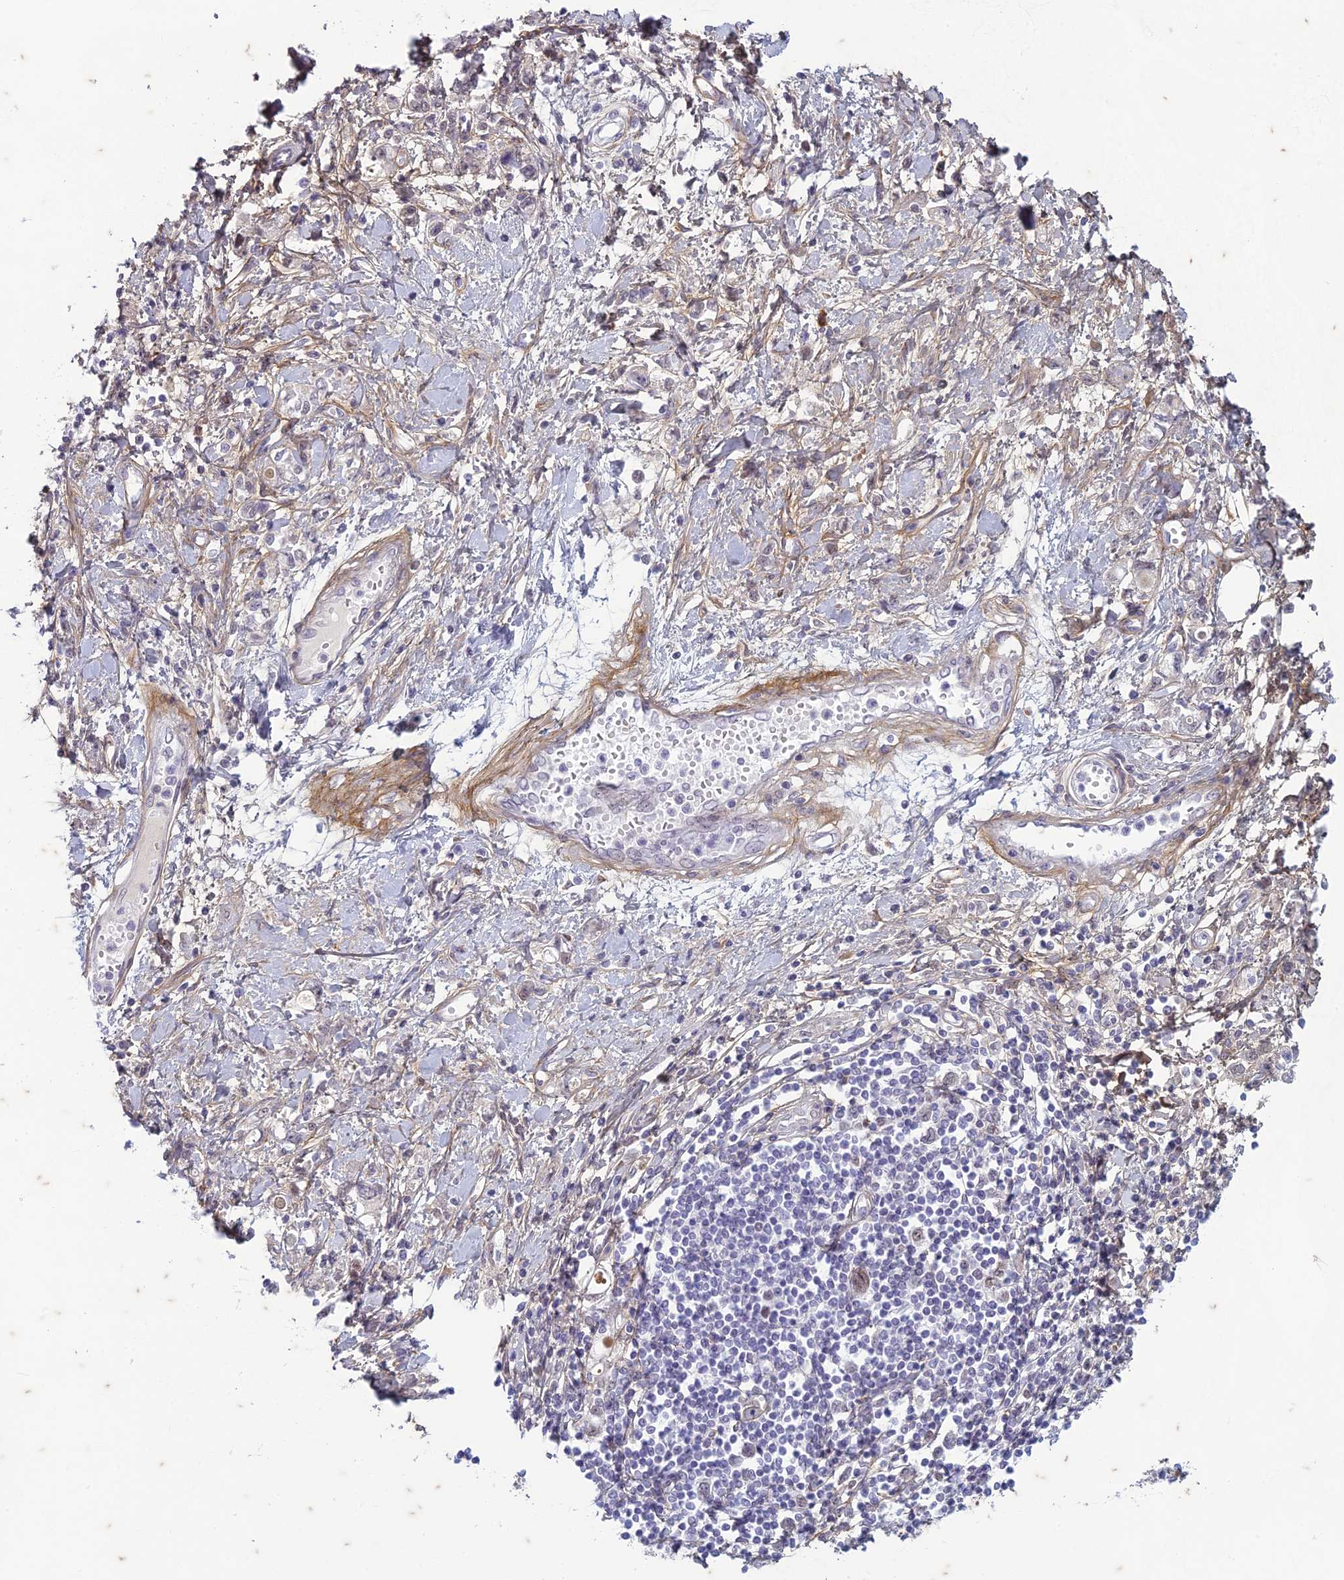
{"staining": {"intensity": "negative", "quantity": "none", "location": "none"}, "tissue": "stomach cancer", "cell_type": "Tumor cells", "image_type": "cancer", "snomed": [{"axis": "morphology", "description": "Adenocarcinoma, NOS"}, {"axis": "topography", "description": "Stomach"}], "caption": "Immunohistochemistry image of human adenocarcinoma (stomach) stained for a protein (brown), which shows no expression in tumor cells.", "gene": "PABPN1L", "patient": {"sex": "female", "age": 76}}